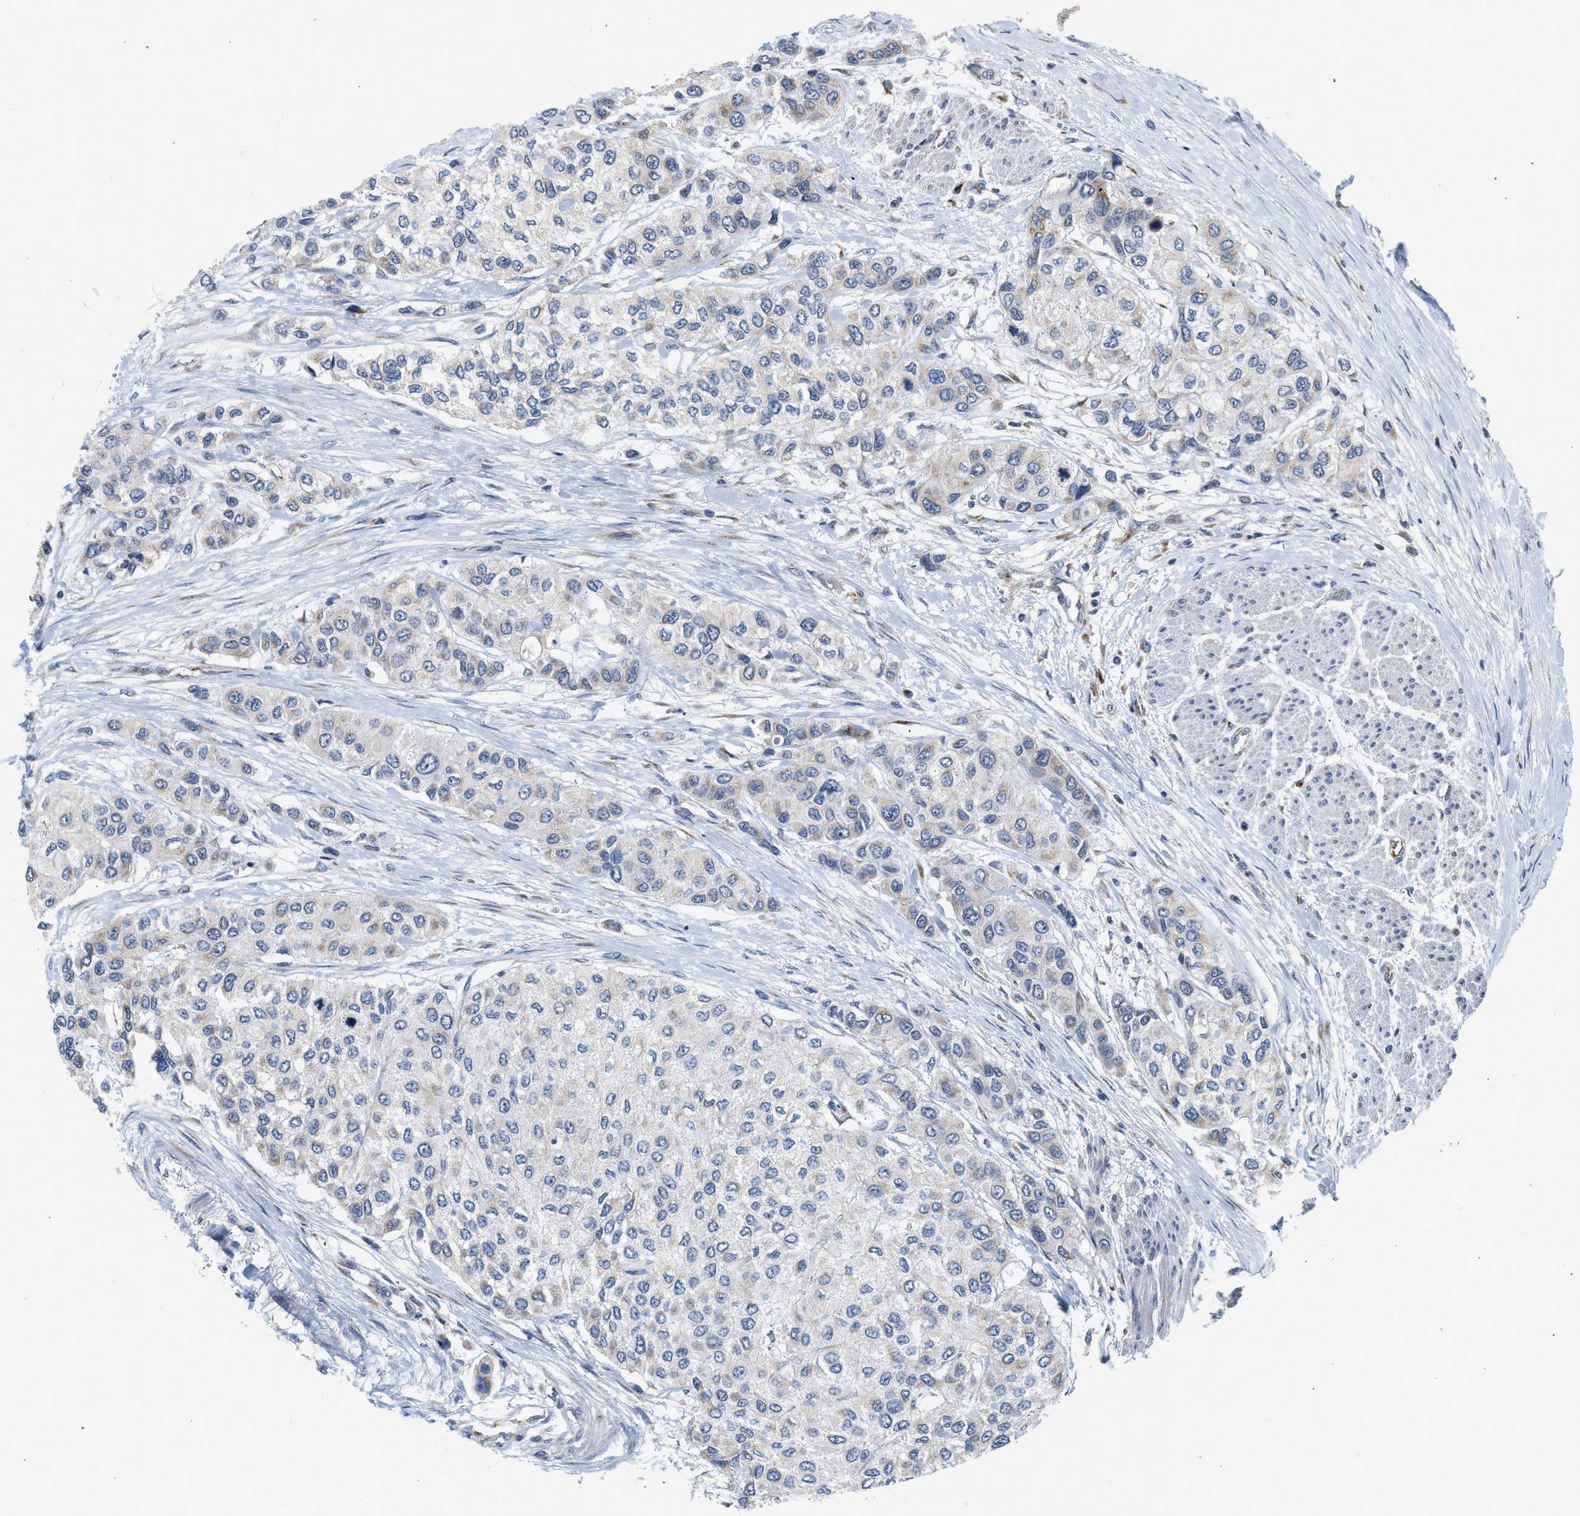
{"staining": {"intensity": "weak", "quantity": "<25%", "location": "cytoplasmic/membranous"}, "tissue": "urothelial cancer", "cell_type": "Tumor cells", "image_type": "cancer", "snomed": [{"axis": "morphology", "description": "Urothelial carcinoma, High grade"}, {"axis": "topography", "description": "Urinary bladder"}], "caption": "A high-resolution micrograph shows IHC staining of urothelial cancer, which demonstrates no significant positivity in tumor cells.", "gene": "PIM1", "patient": {"sex": "female", "age": 56}}